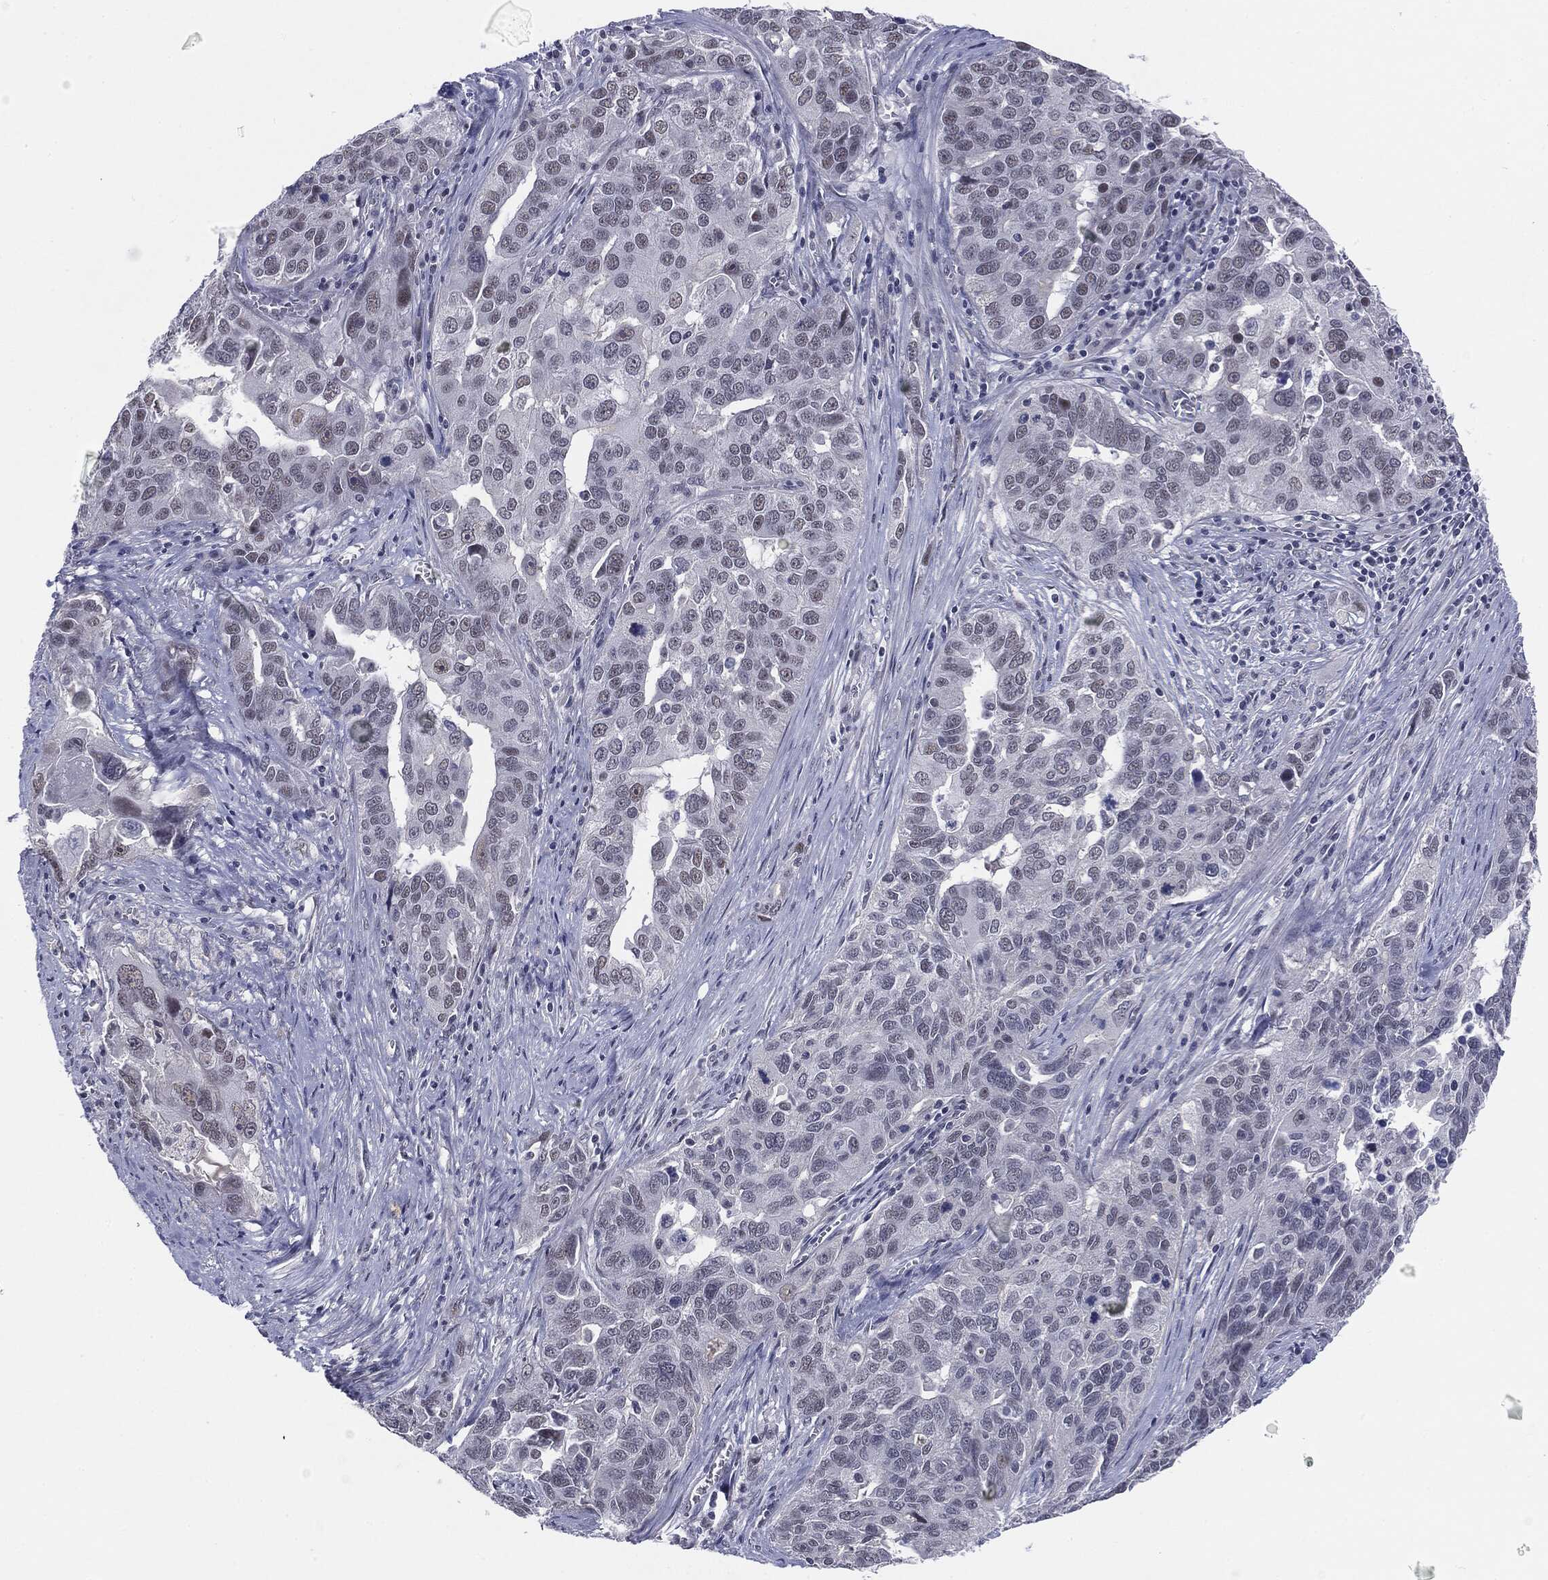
{"staining": {"intensity": "negative", "quantity": "none", "location": "none"}, "tissue": "ovarian cancer", "cell_type": "Tumor cells", "image_type": "cancer", "snomed": [{"axis": "morphology", "description": "Carcinoma, endometroid"}, {"axis": "topography", "description": "Soft tissue"}, {"axis": "topography", "description": "Ovary"}], "caption": "Tumor cells are negative for protein expression in human ovarian endometroid carcinoma.", "gene": "SLC5A5", "patient": {"sex": "female", "age": 52}}